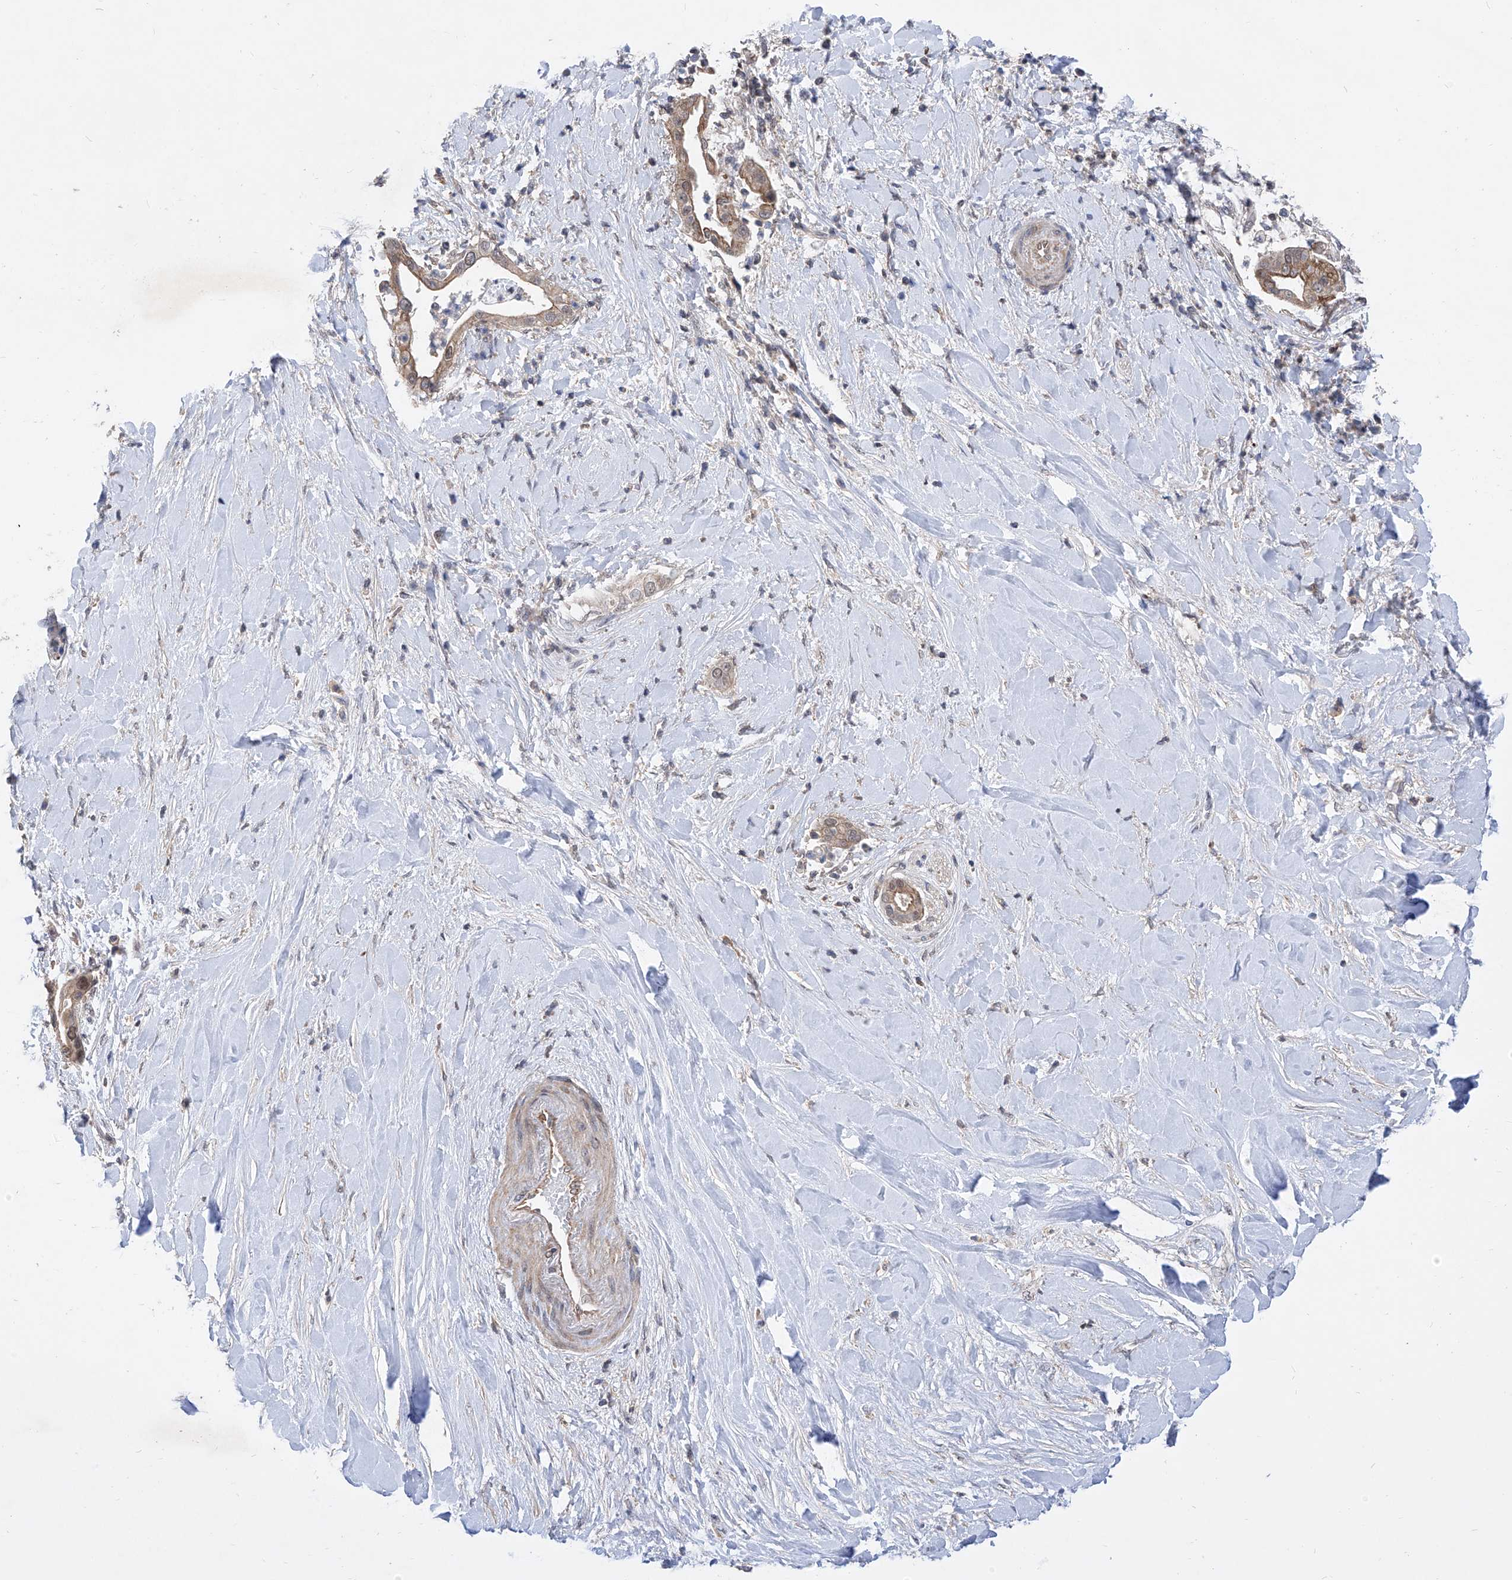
{"staining": {"intensity": "moderate", "quantity": "25%-75%", "location": "cytoplasmic/membranous,nuclear"}, "tissue": "liver cancer", "cell_type": "Tumor cells", "image_type": "cancer", "snomed": [{"axis": "morphology", "description": "Cholangiocarcinoma"}, {"axis": "topography", "description": "Liver"}], "caption": "IHC micrograph of human liver cancer stained for a protein (brown), which exhibits medium levels of moderate cytoplasmic/membranous and nuclear expression in about 25%-75% of tumor cells.", "gene": "KIFC2", "patient": {"sex": "female", "age": 54}}